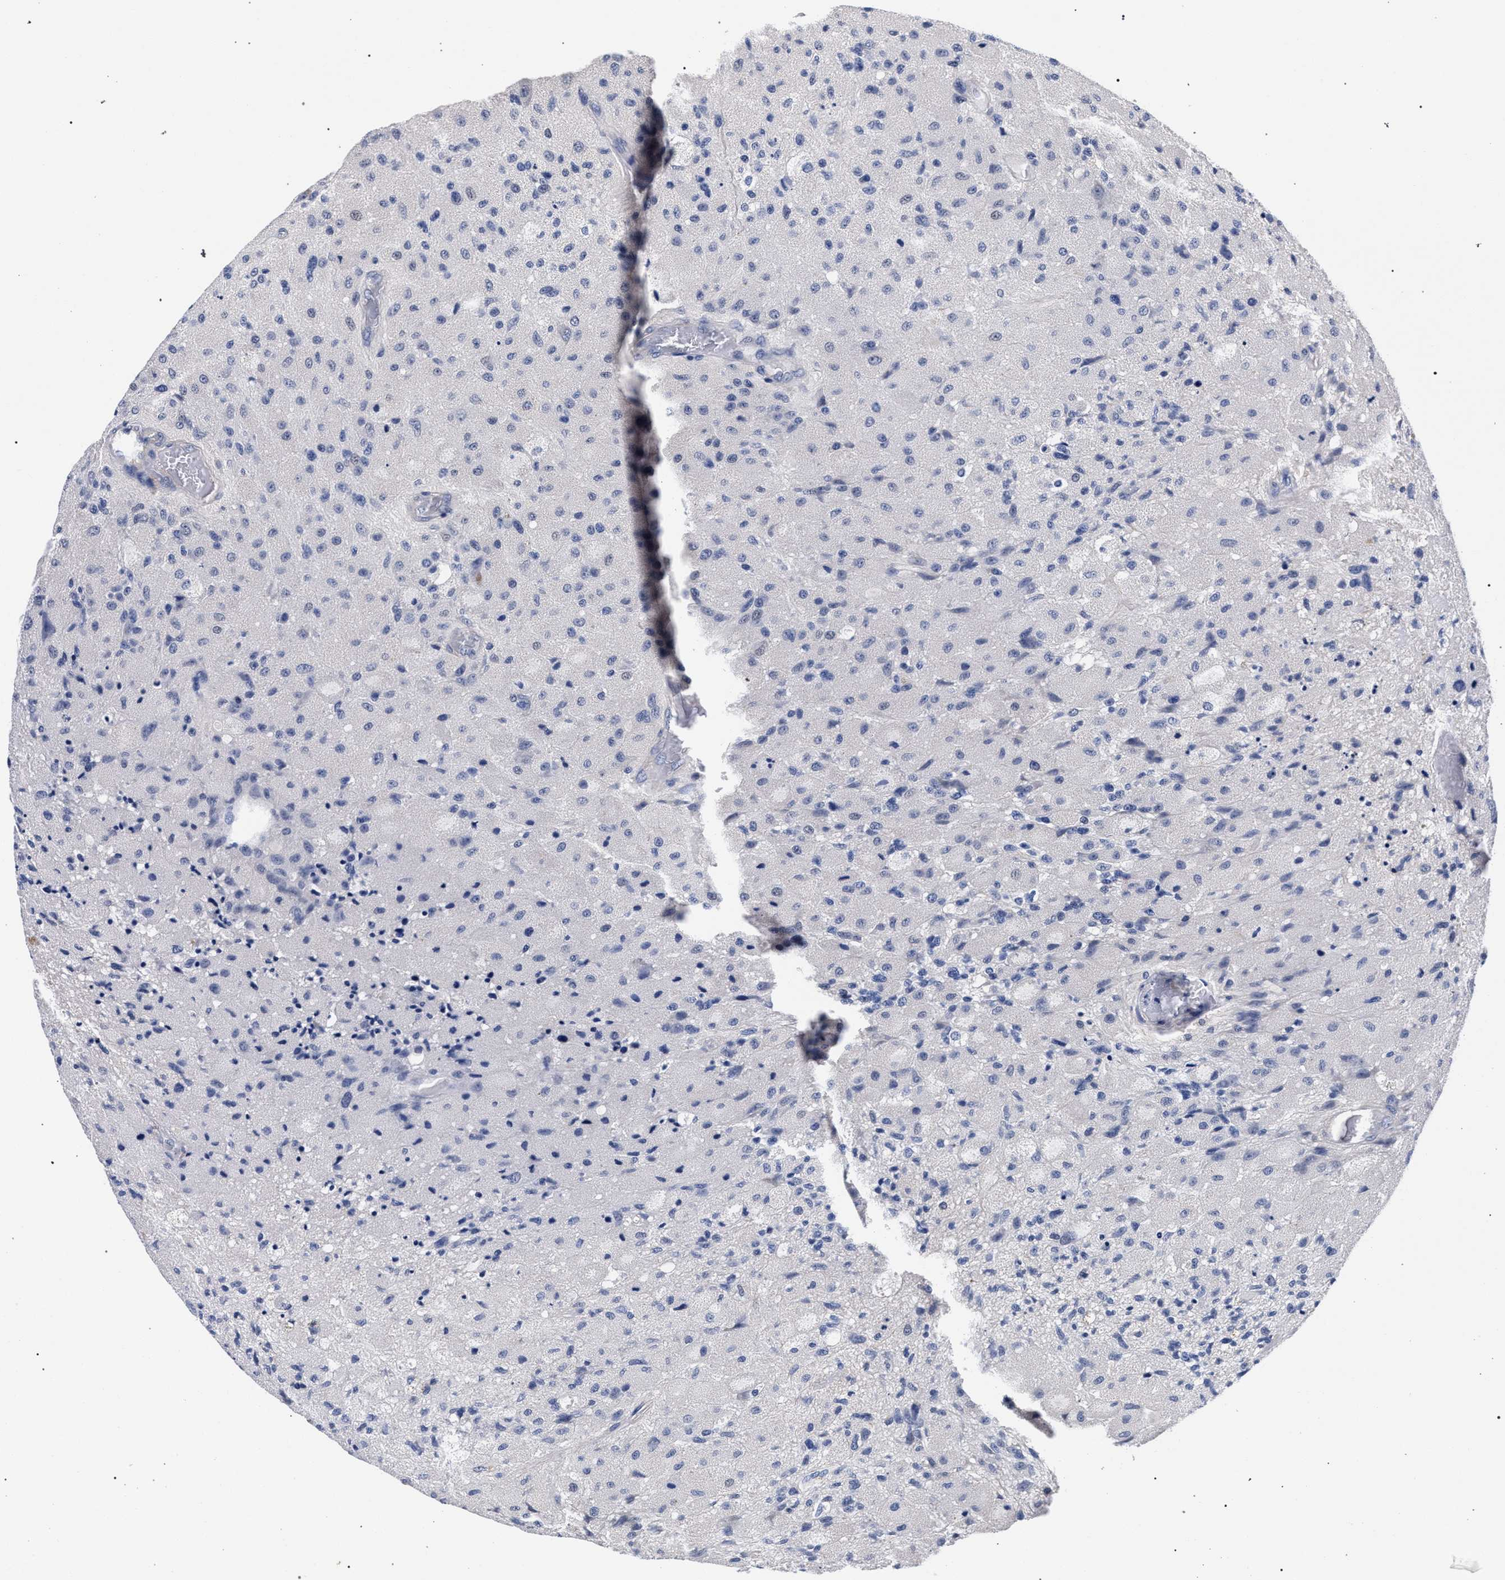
{"staining": {"intensity": "negative", "quantity": "none", "location": "none"}, "tissue": "glioma", "cell_type": "Tumor cells", "image_type": "cancer", "snomed": [{"axis": "morphology", "description": "Normal tissue, NOS"}, {"axis": "morphology", "description": "Glioma, malignant, High grade"}, {"axis": "topography", "description": "Cerebral cortex"}], "caption": "This is an immunohistochemistry (IHC) histopathology image of human glioma. There is no staining in tumor cells.", "gene": "RBM33", "patient": {"sex": "male", "age": 77}}